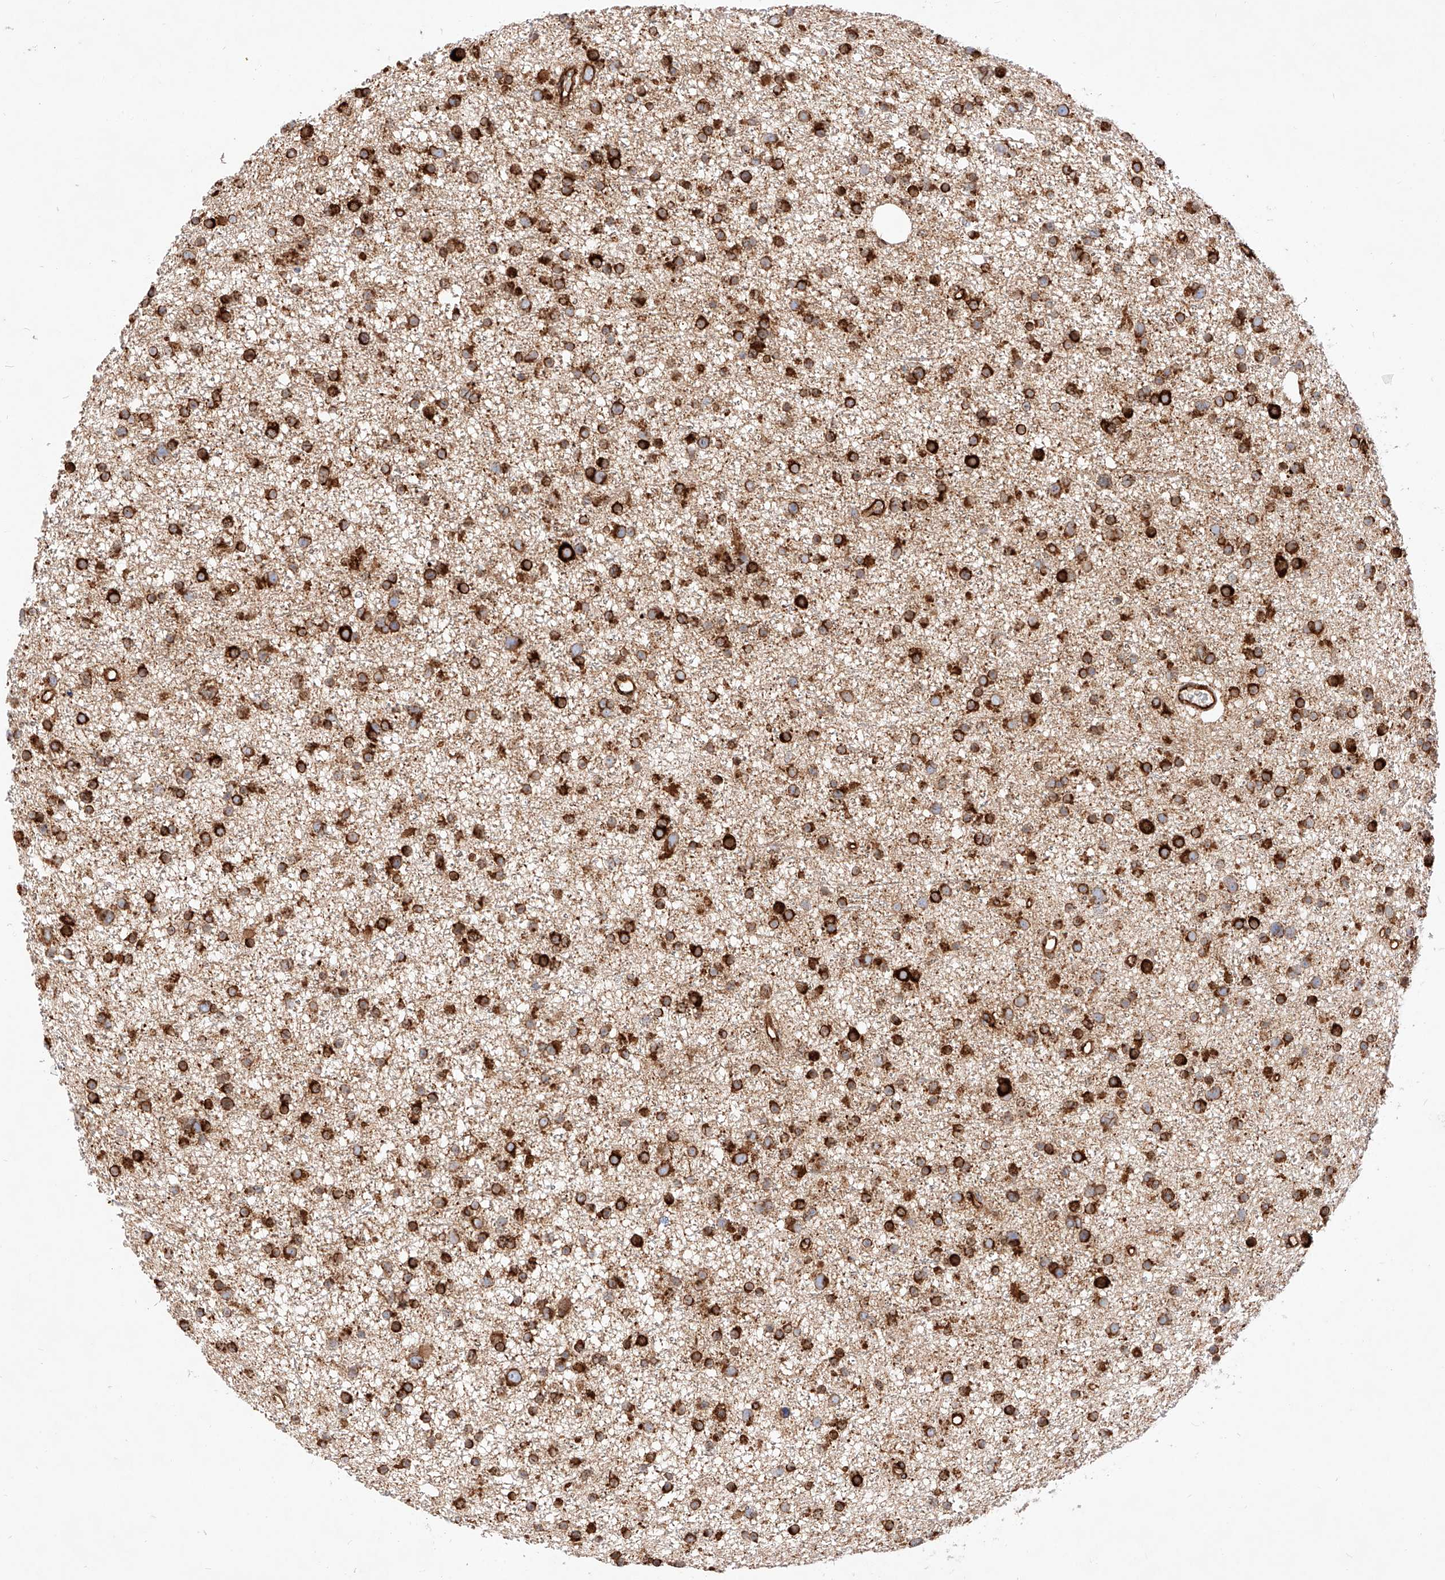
{"staining": {"intensity": "strong", "quantity": ">75%", "location": "cytoplasmic/membranous"}, "tissue": "glioma", "cell_type": "Tumor cells", "image_type": "cancer", "snomed": [{"axis": "morphology", "description": "Glioma, malignant, Low grade"}, {"axis": "topography", "description": "Cerebral cortex"}], "caption": "A brown stain labels strong cytoplasmic/membranous expression of a protein in malignant glioma (low-grade) tumor cells.", "gene": "CSGALNACT2", "patient": {"sex": "female", "age": 39}}